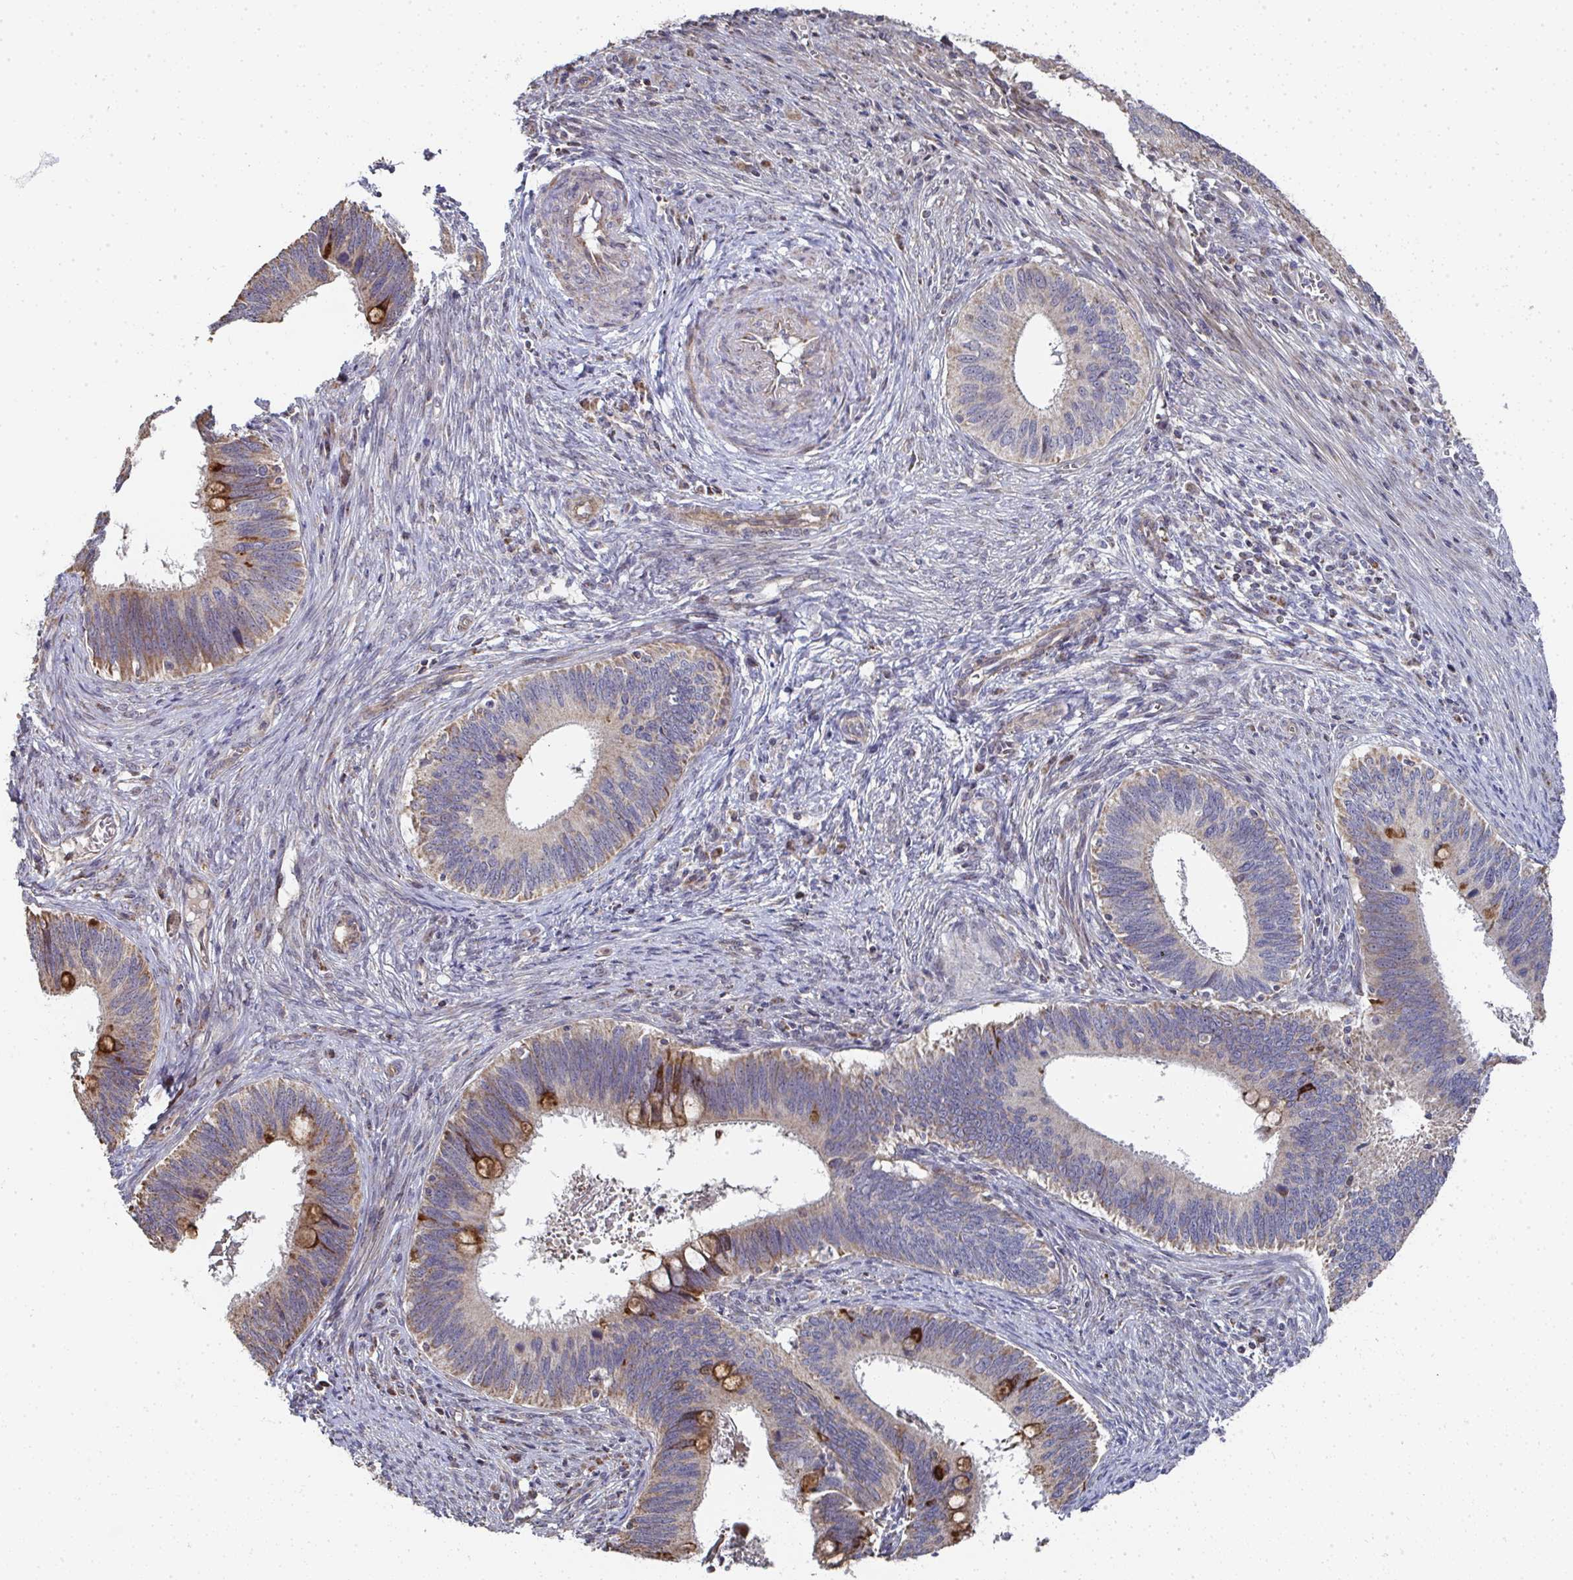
{"staining": {"intensity": "moderate", "quantity": "25%-75%", "location": "cytoplasmic/membranous"}, "tissue": "cervical cancer", "cell_type": "Tumor cells", "image_type": "cancer", "snomed": [{"axis": "morphology", "description": "Adenocarcinoma, NOS"}, {"axis": "topography", "description": "Cervix"}], "caption": "High-magnification brightfield microscopy of cervical adenocarcinoma stained with DAB (3,3'-diaminobenzidine) (brown) and counterstained with hematoxylin (blue). tumor cells exhibit moderate cytoplasmic/membranous expression is appreciated in approximately25%-75% of cells. Immunohistochemistry (ihc) stains the protein of interest in brown and the nuclei are stained blue.", "gene": "AGTPBP1", "patient": {"sex": "female", "age": 42}}